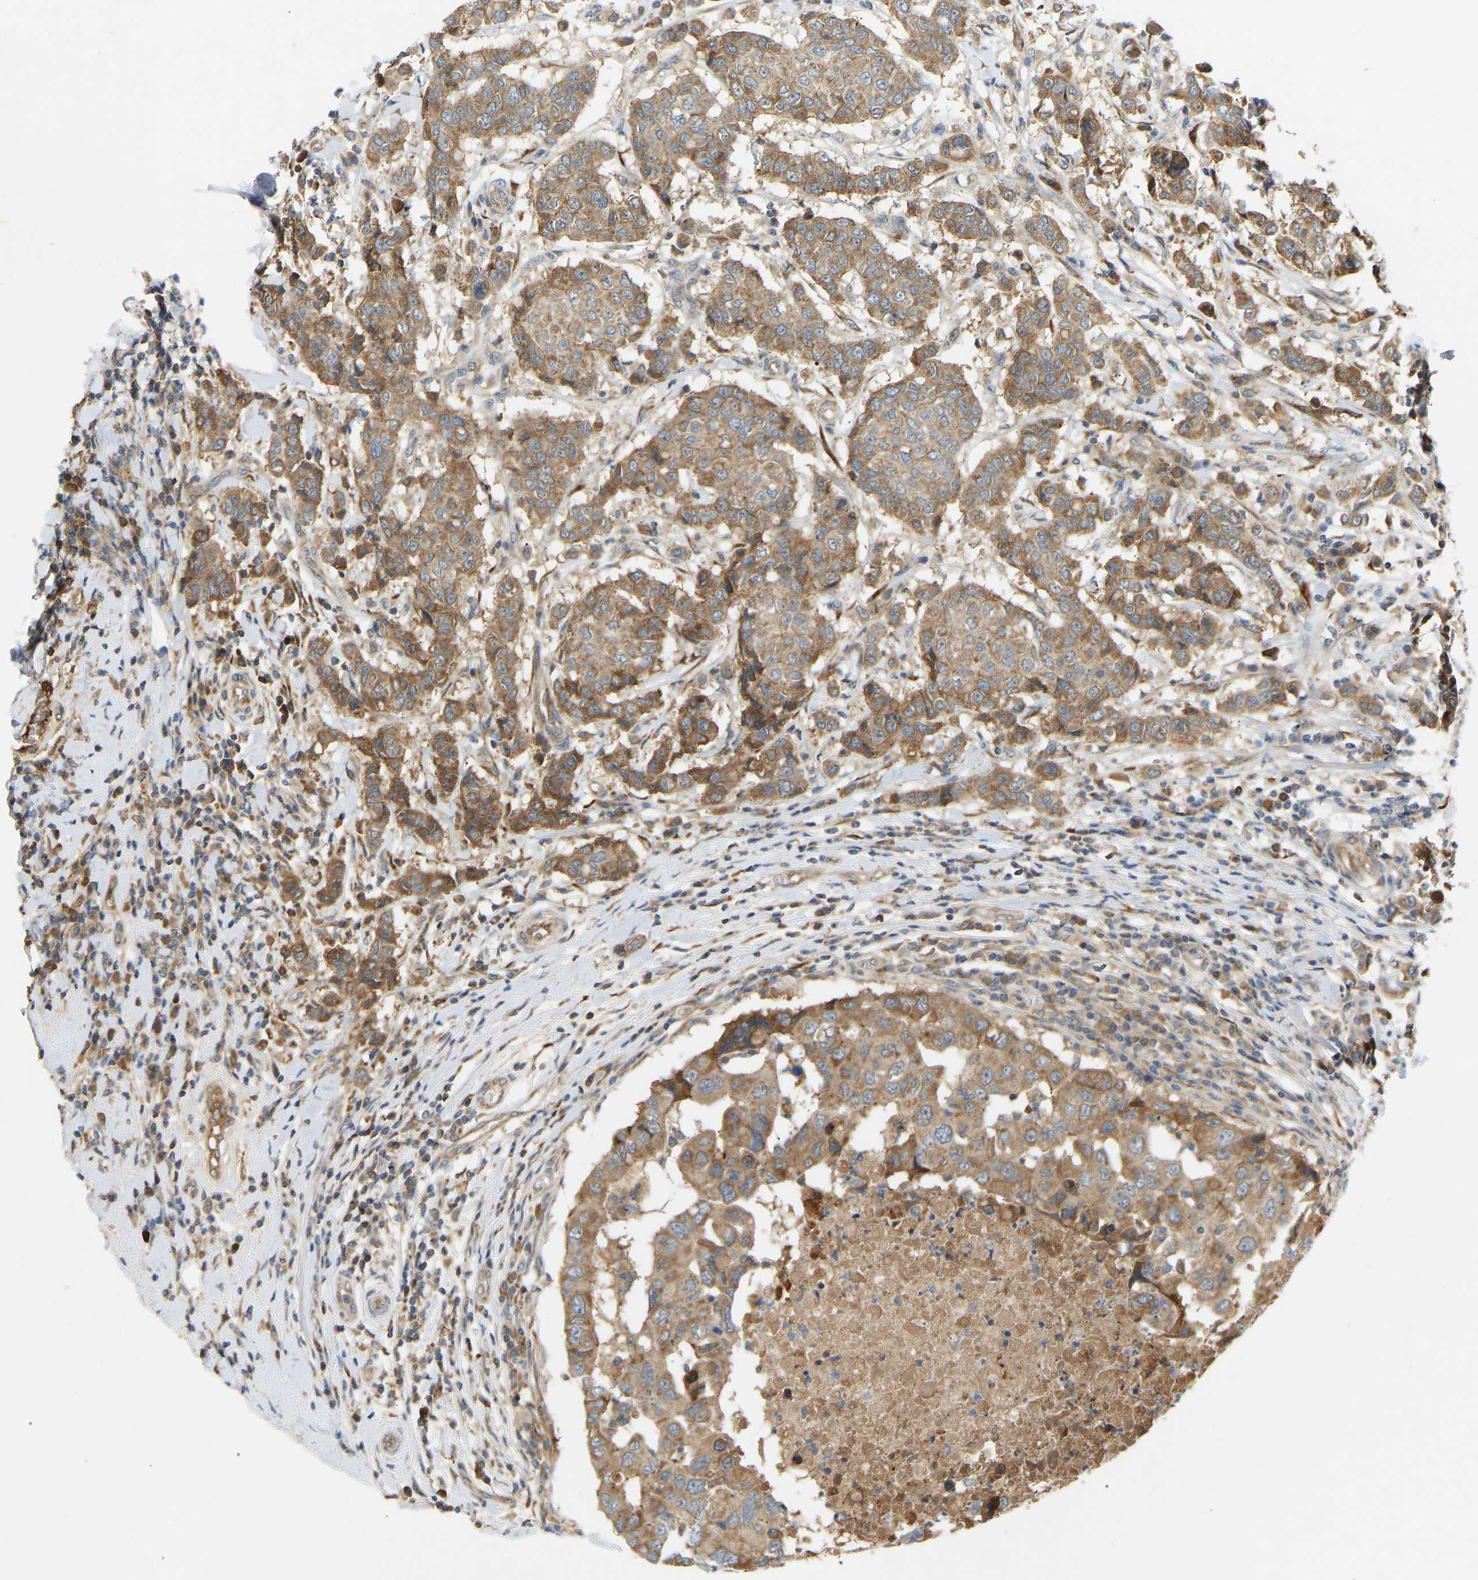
{"staining": {"intensity": "moderate", "quantity": ">75%", "location": "cytoplasmic/membranous"}, "tissue": "breast cancer", "cell_type": "Tumor cells", "image_type": "cancer", "snomed": [{"axis": "morphology", "description": "Duct carcinoma"}, {"axis": "topography", "description": "Breast"}], "caption": "Moderate cytoplasmic/membranous expression is identified in approximately >75% of tumor cells in intraductal carcinoma (breast).", "gene": "PTCD1", "patient": {"sex": "female", "age": 27}}